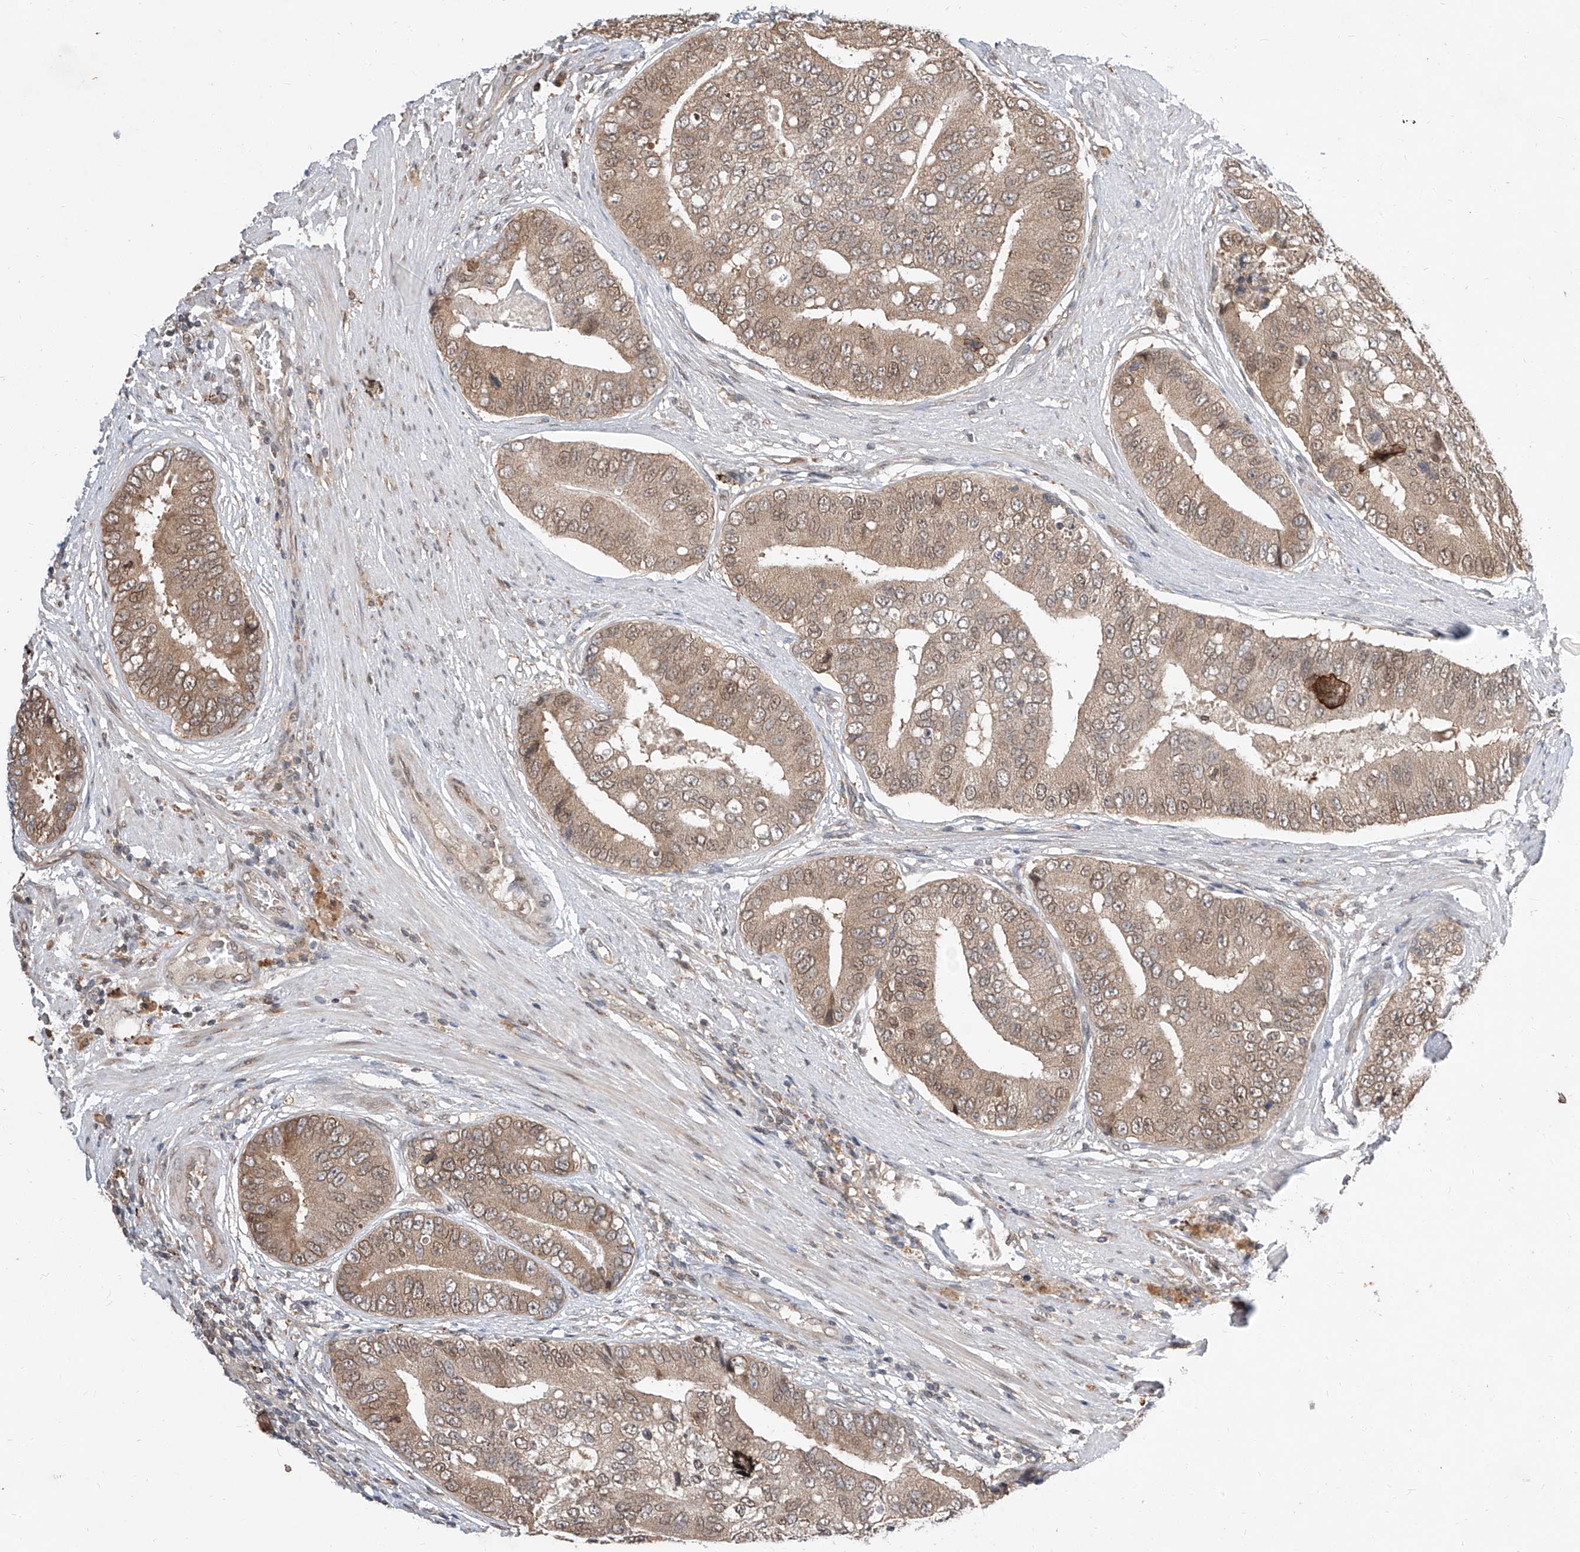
{"staining": {"intensity": "weak", "quantity": ">75%", "location": "cytoplasmic/membranous,nuclear"}, "tissue": "prostate cancer", "cell_type": "Tumor cells", "image_type": "cancer", "snomed": [{"axis": "morphology", "description": "Adenocarcinoma, High grade"}, {"axis": "topography", "description": "Prostate"}], "caption": "Prostate cancer stained with immunohistochemistry (IHC) displays weak cytoplasmic/membranous and nuclear expression in about >75% of tumor cells.", "gene": "DIRAS3", "patient": {"sex": "male", "age": 70}}